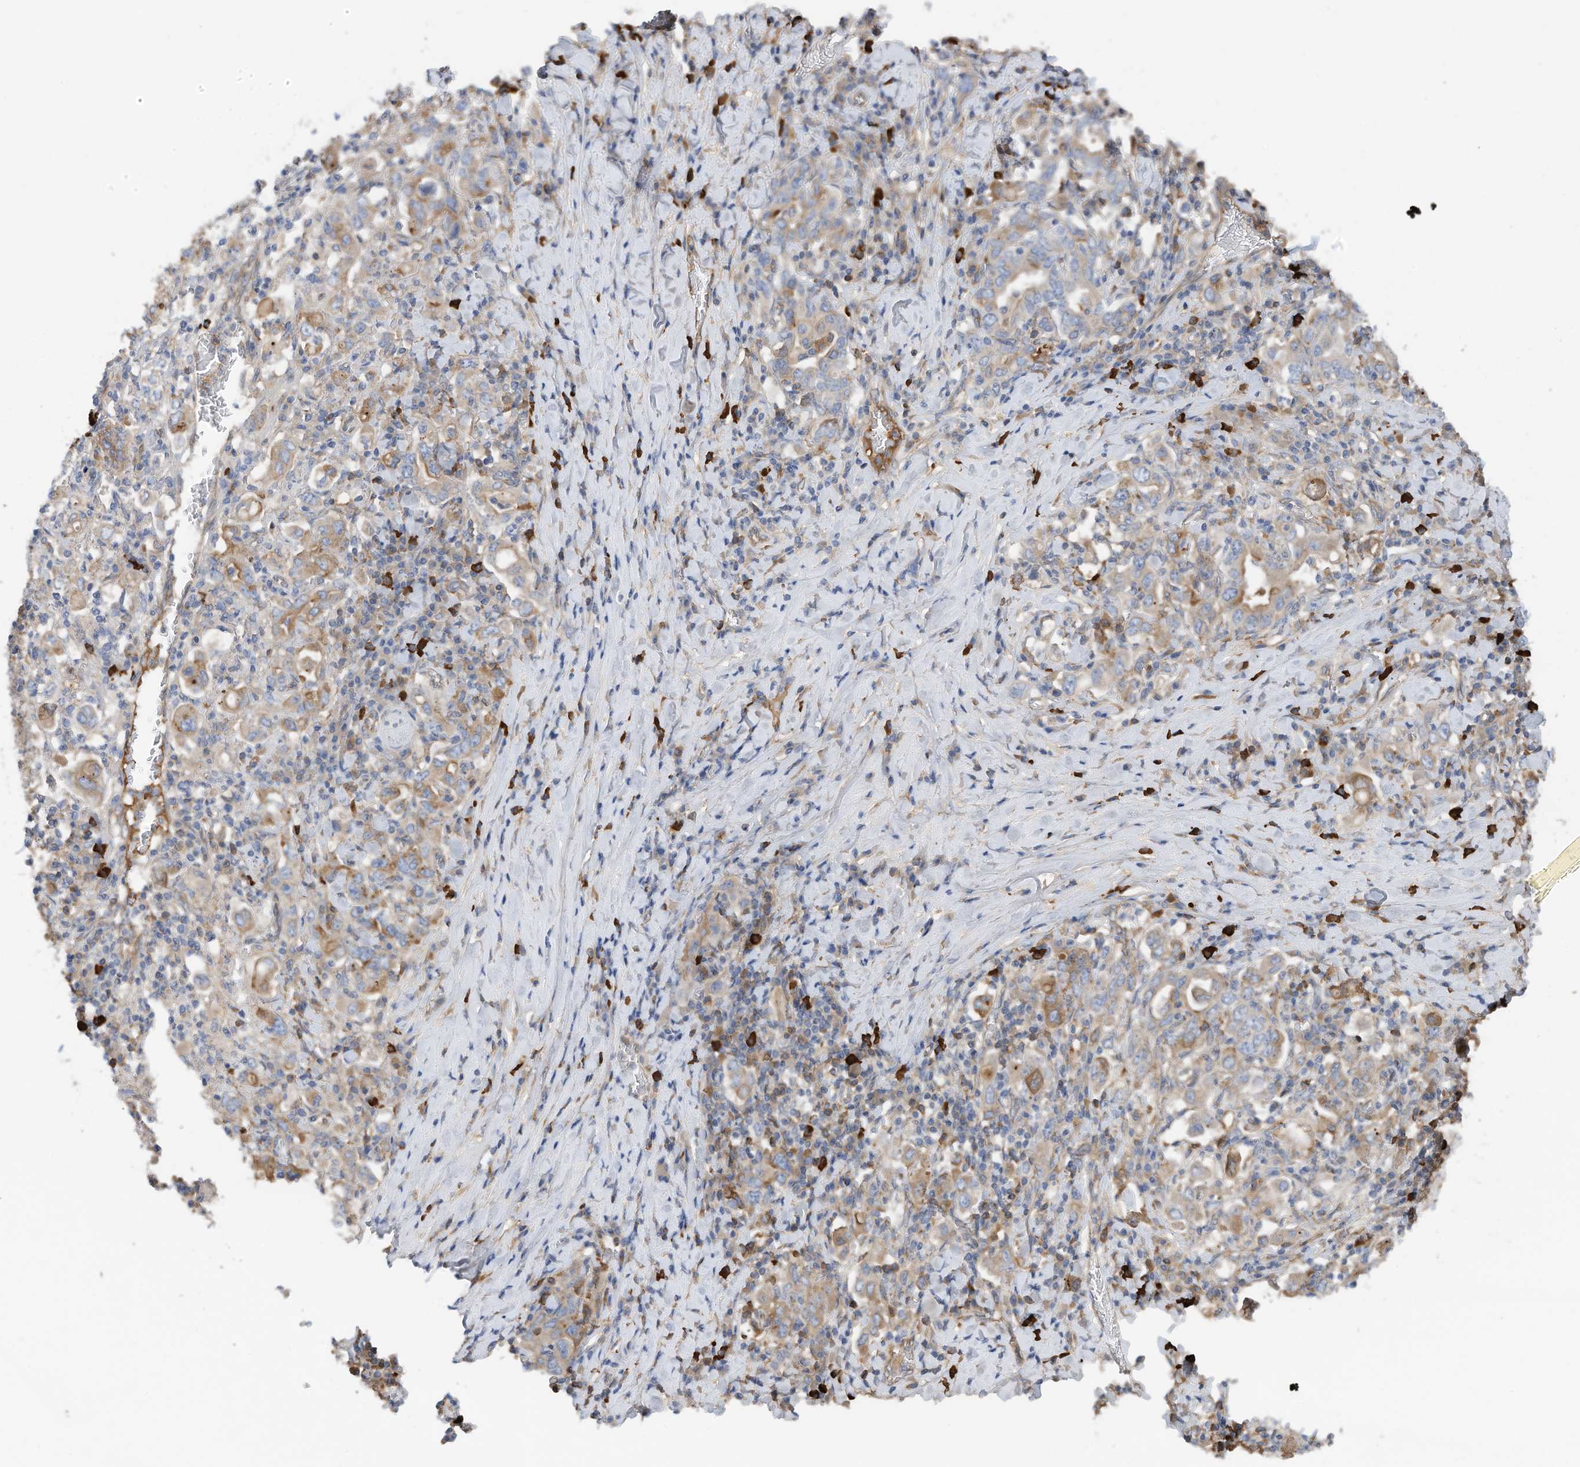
{"staining": {"intensity": "weak", "quantity": "25%-75%", "location": "cytoplasmic/membranous"}, "tissue": "stomach cancer", "cell_type": "Tumor cells", "image_type": "cancer", "snomed": [{"axis": "morphology", "description": "Adenocarcinoma, NOS"}, {"axis": "topography", "description": "Stomach, upper"}], "caption": "The immunohistochemical stain labels weak cytoplasmic/membranous expression in tumor cells of stomach adenocarcinoma tissue. (DAB (3,3'-diaminobenzidine) = brown stain, brightfield microscopy at high magnification).", "gene": "SLC5A11", "patient": {"sex": "male", "age": 62}}